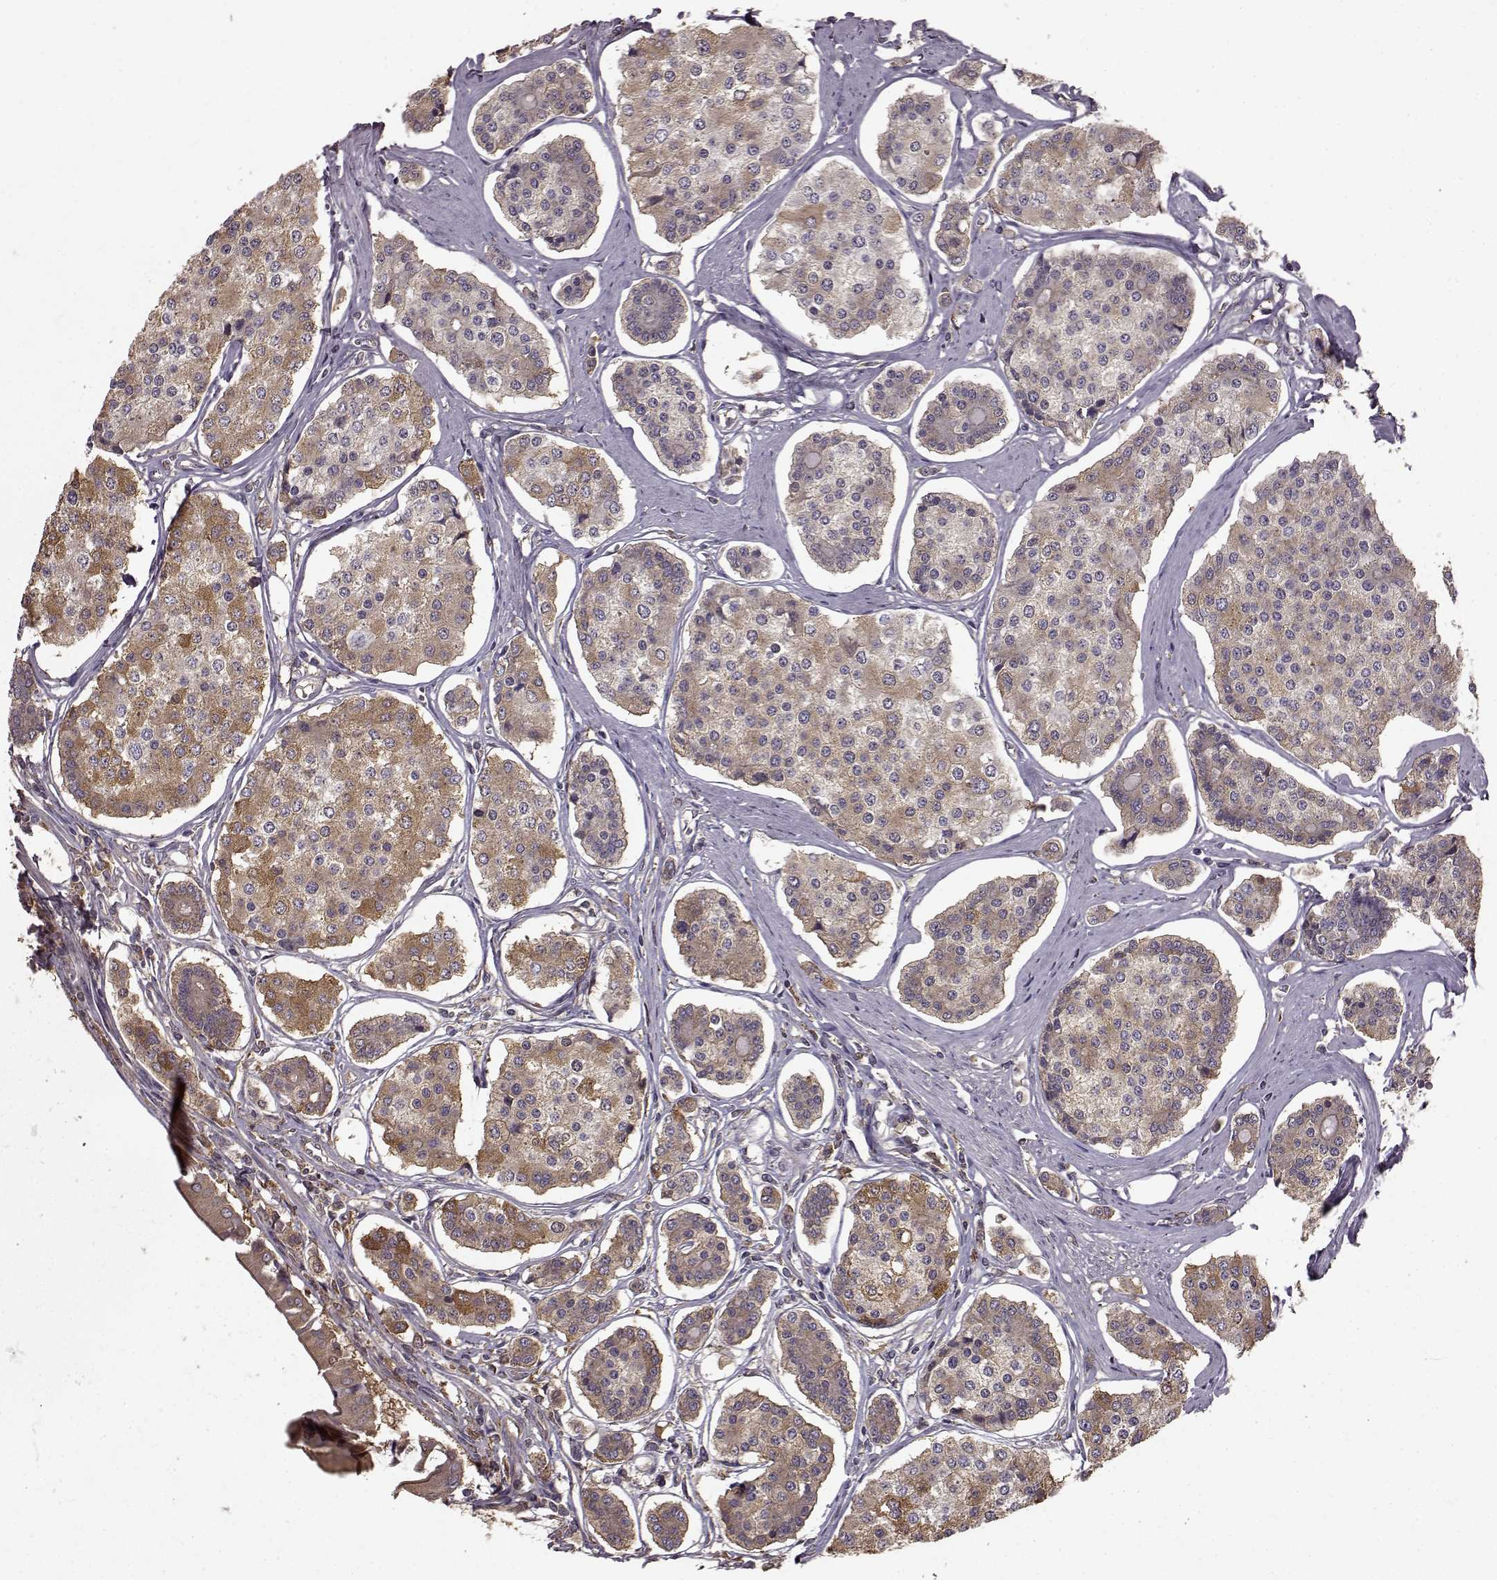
{"staining": {"intensity": "weak", "quantity": "25%-75%", "location": "cytoplasmic/membranous"}, "tissue": "carcinoid", "cell_type": "Tumor cells", "image_type": "cancer", "snomed": [{"axis": "morphology", "description": "Carcinoid, malignant, NOS"}, {"axis": "topography", "description": "Small intestine"}], "caption": "Immunohistochemistry (IHC) micrograph of human carcinoid (malignant) stained for a protein (brown), which displays low levels of weak cytoplasmic/membranous expression in approximately 25%-75% of tumor cells.", "gene": "NME1-NME2", "patient": {"sex": "female", "age": 65}}